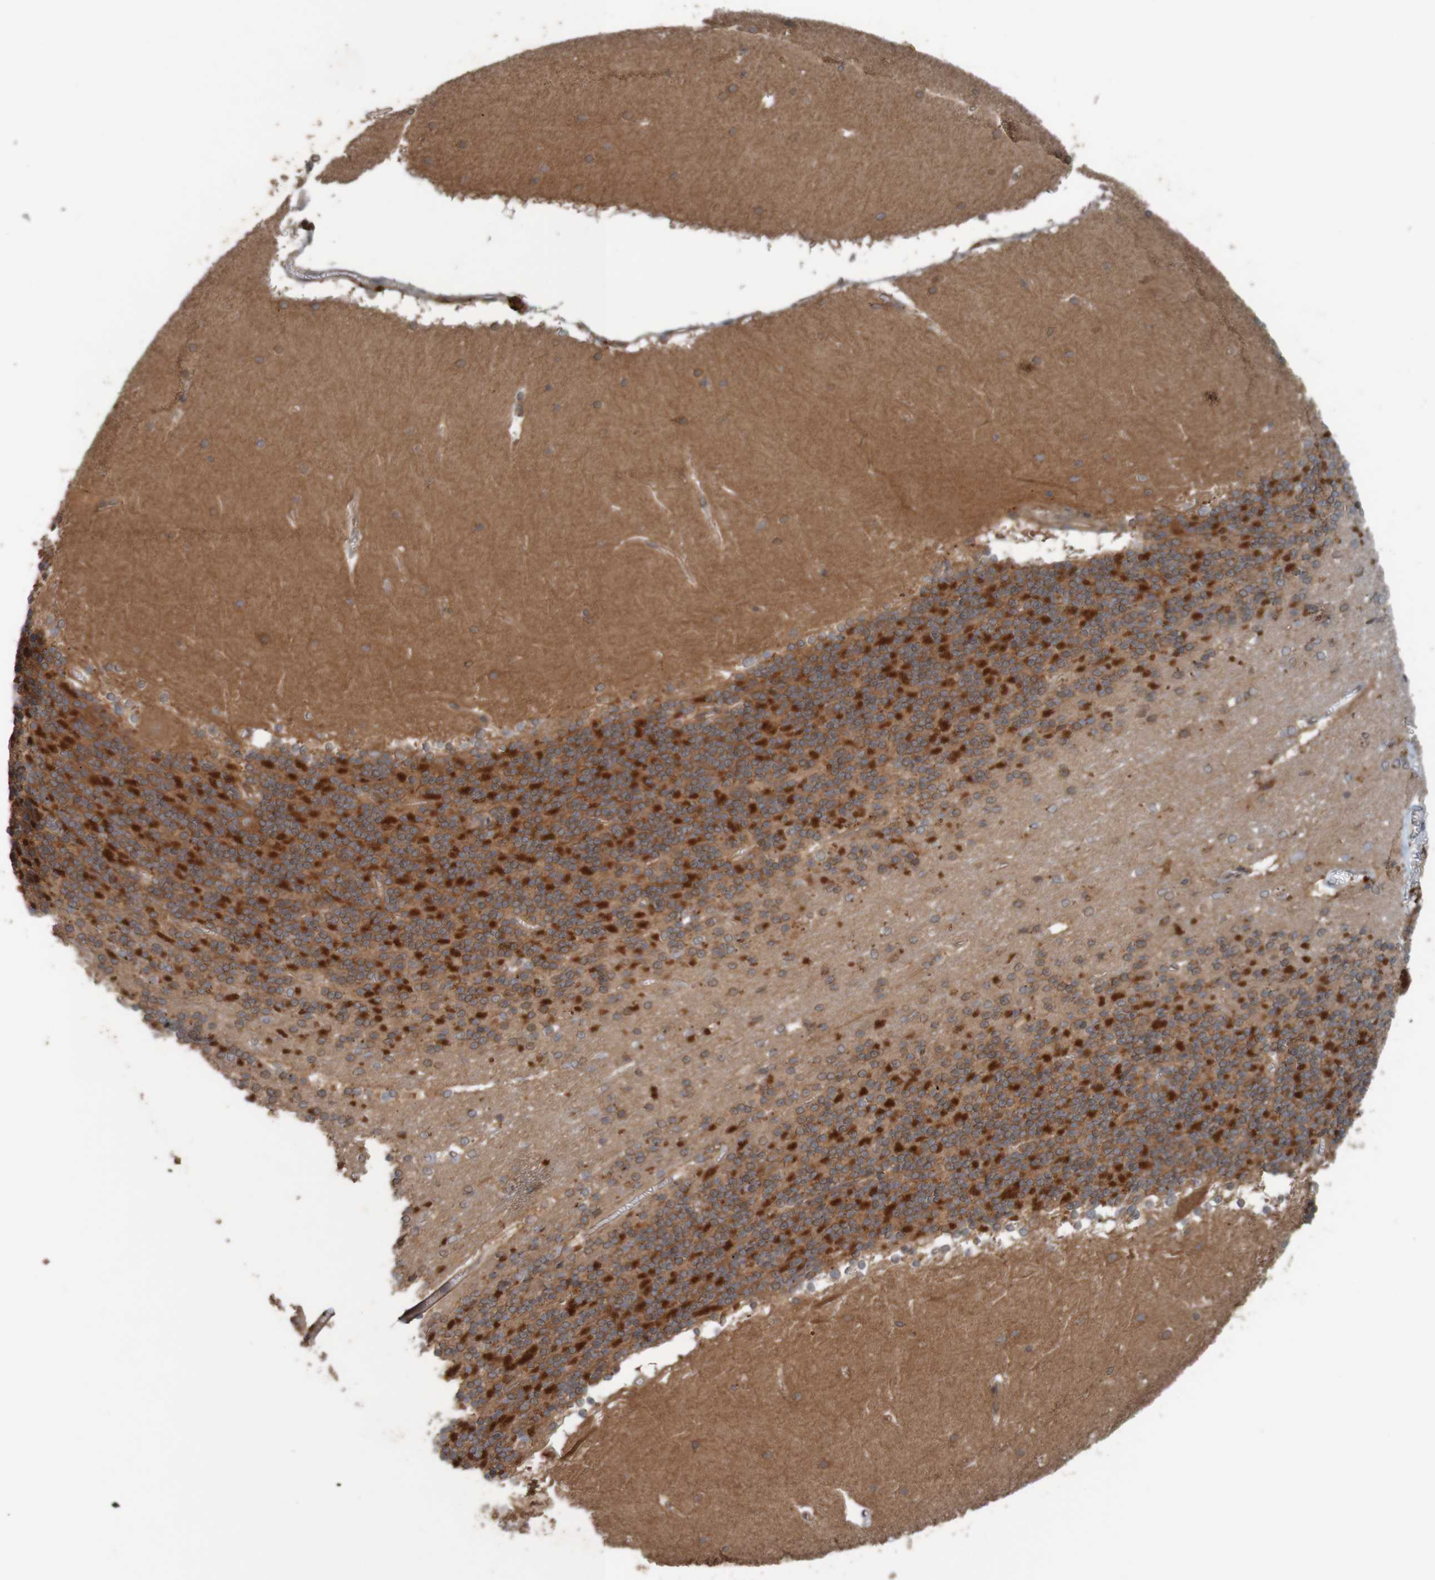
{"staining": {"intensity": "strong", "quantity": "<25%", "location": "cytoplasmic/membranous"}, "tissue": "cerebellum", "cell_type": "Cells in granular layer", "image_type": "normal", "snomed": [{"axis": "morphology", "description": "Normal tissue, NOS"}, {"axis": "topography", "description": "Cerebellum"}], "caption": "Strong cytoplasmic/membranous protein positivity is appreciated in approximately <25% of cells in granular layer in cerebellum. (DAB (3,3'-diaminobenzidine) IHC, brown staining for protein, blue staining for nuclei).", "gene": "ARHGEF11", "patient": {"sex": "female", "age": 19}}